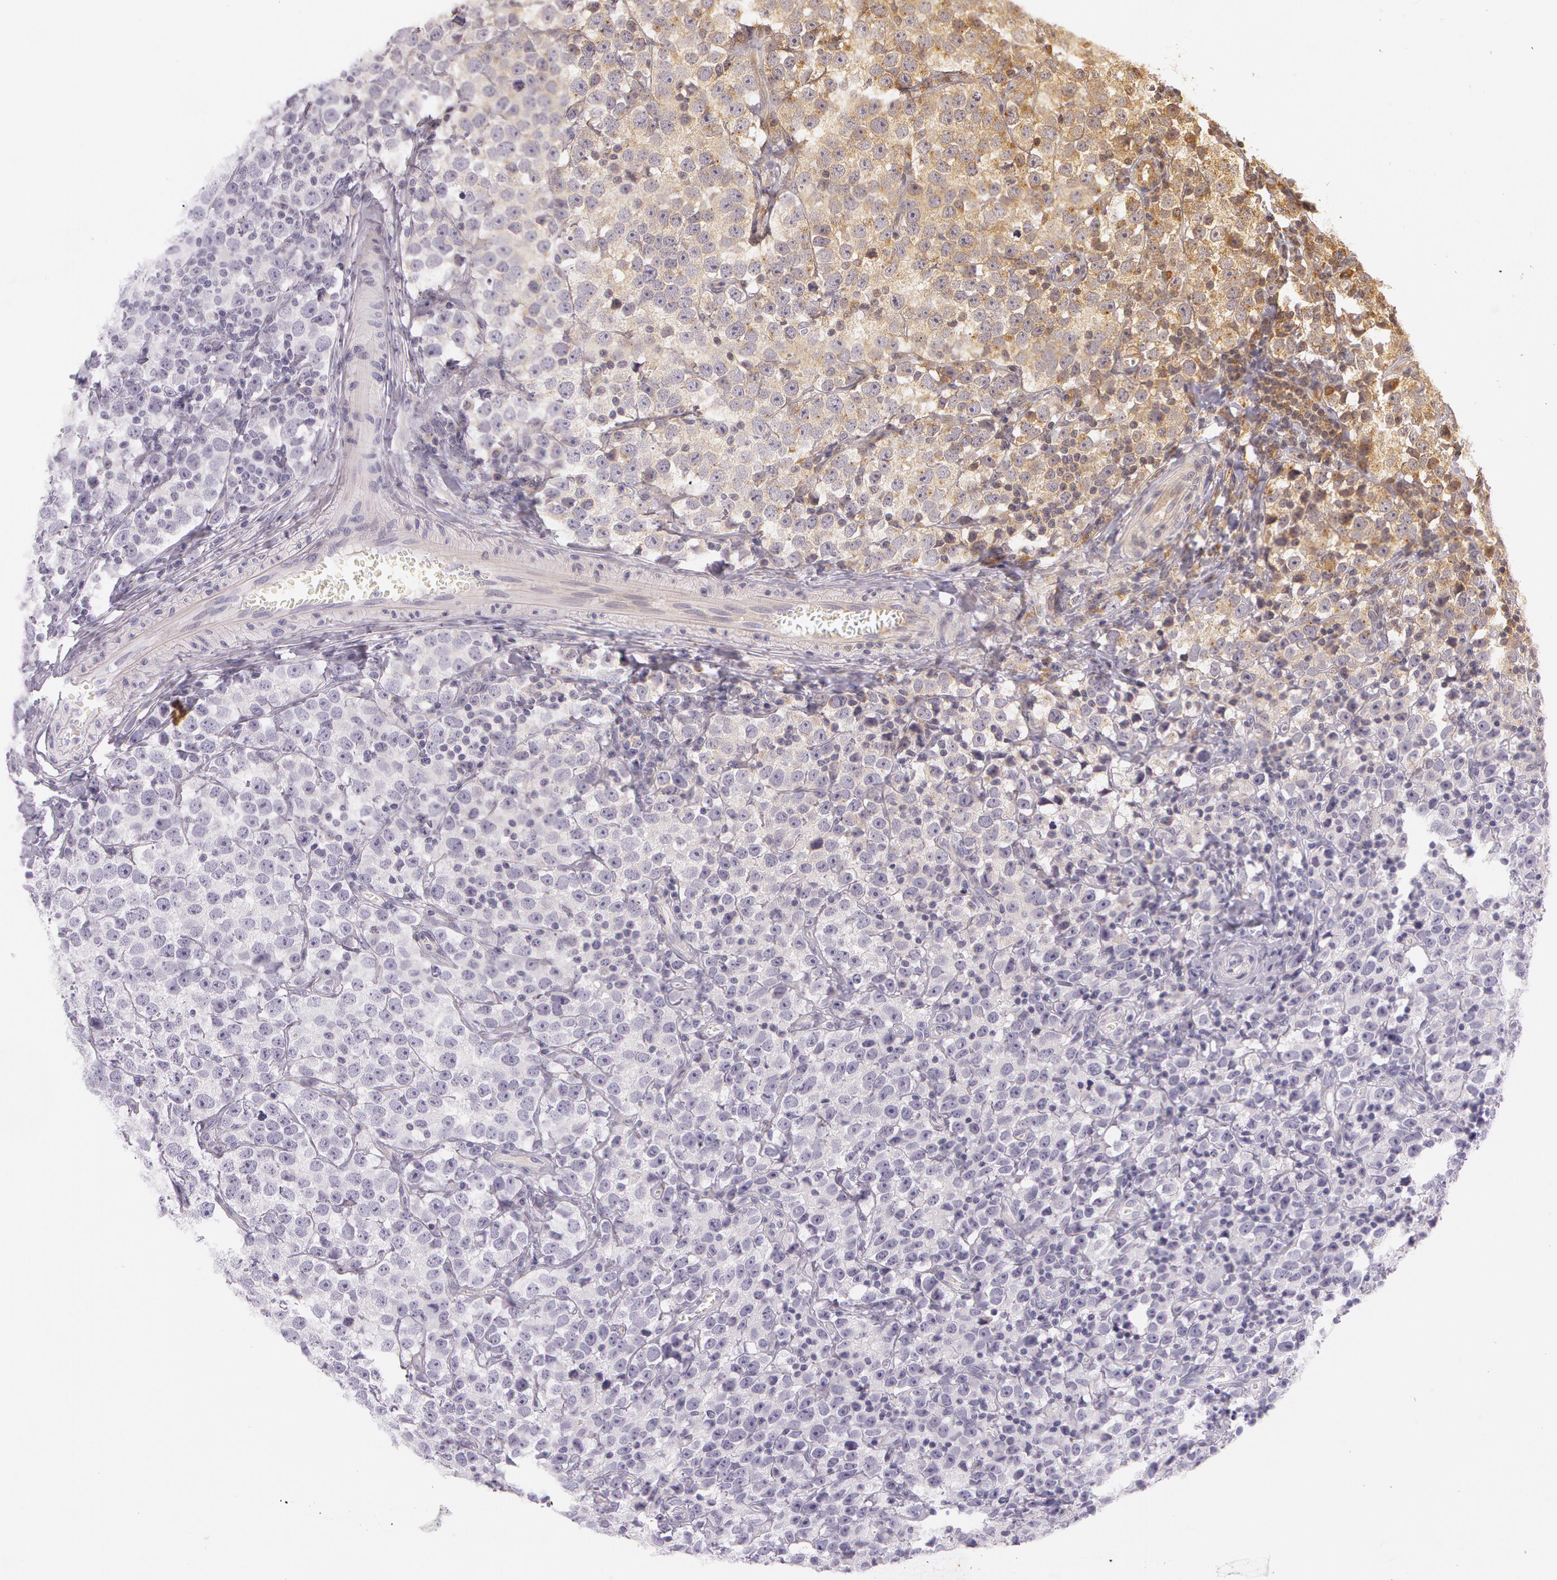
{"staining": {"intensity": "moderate", "quantity": ">75%", "location": "cytoplasmic/membranous"}, "tissue": "testis cancer", "cell_type": "Tumor cells", "image_type": "cancer", "snomed": [{"axis": "morphology", "description": "Seminoma, NOS"}, {"axis": "topography", "description": "Testis"}], "caption": "Immunohistochemistry (IHC) (DAB) staining of testis seminoma demonstrates moderate cytoplasmic/membranous protein expression in approximately >75% of tumor cells.", "gene": "ASCC2", "patient": {"sex": "male", "age": 25}}